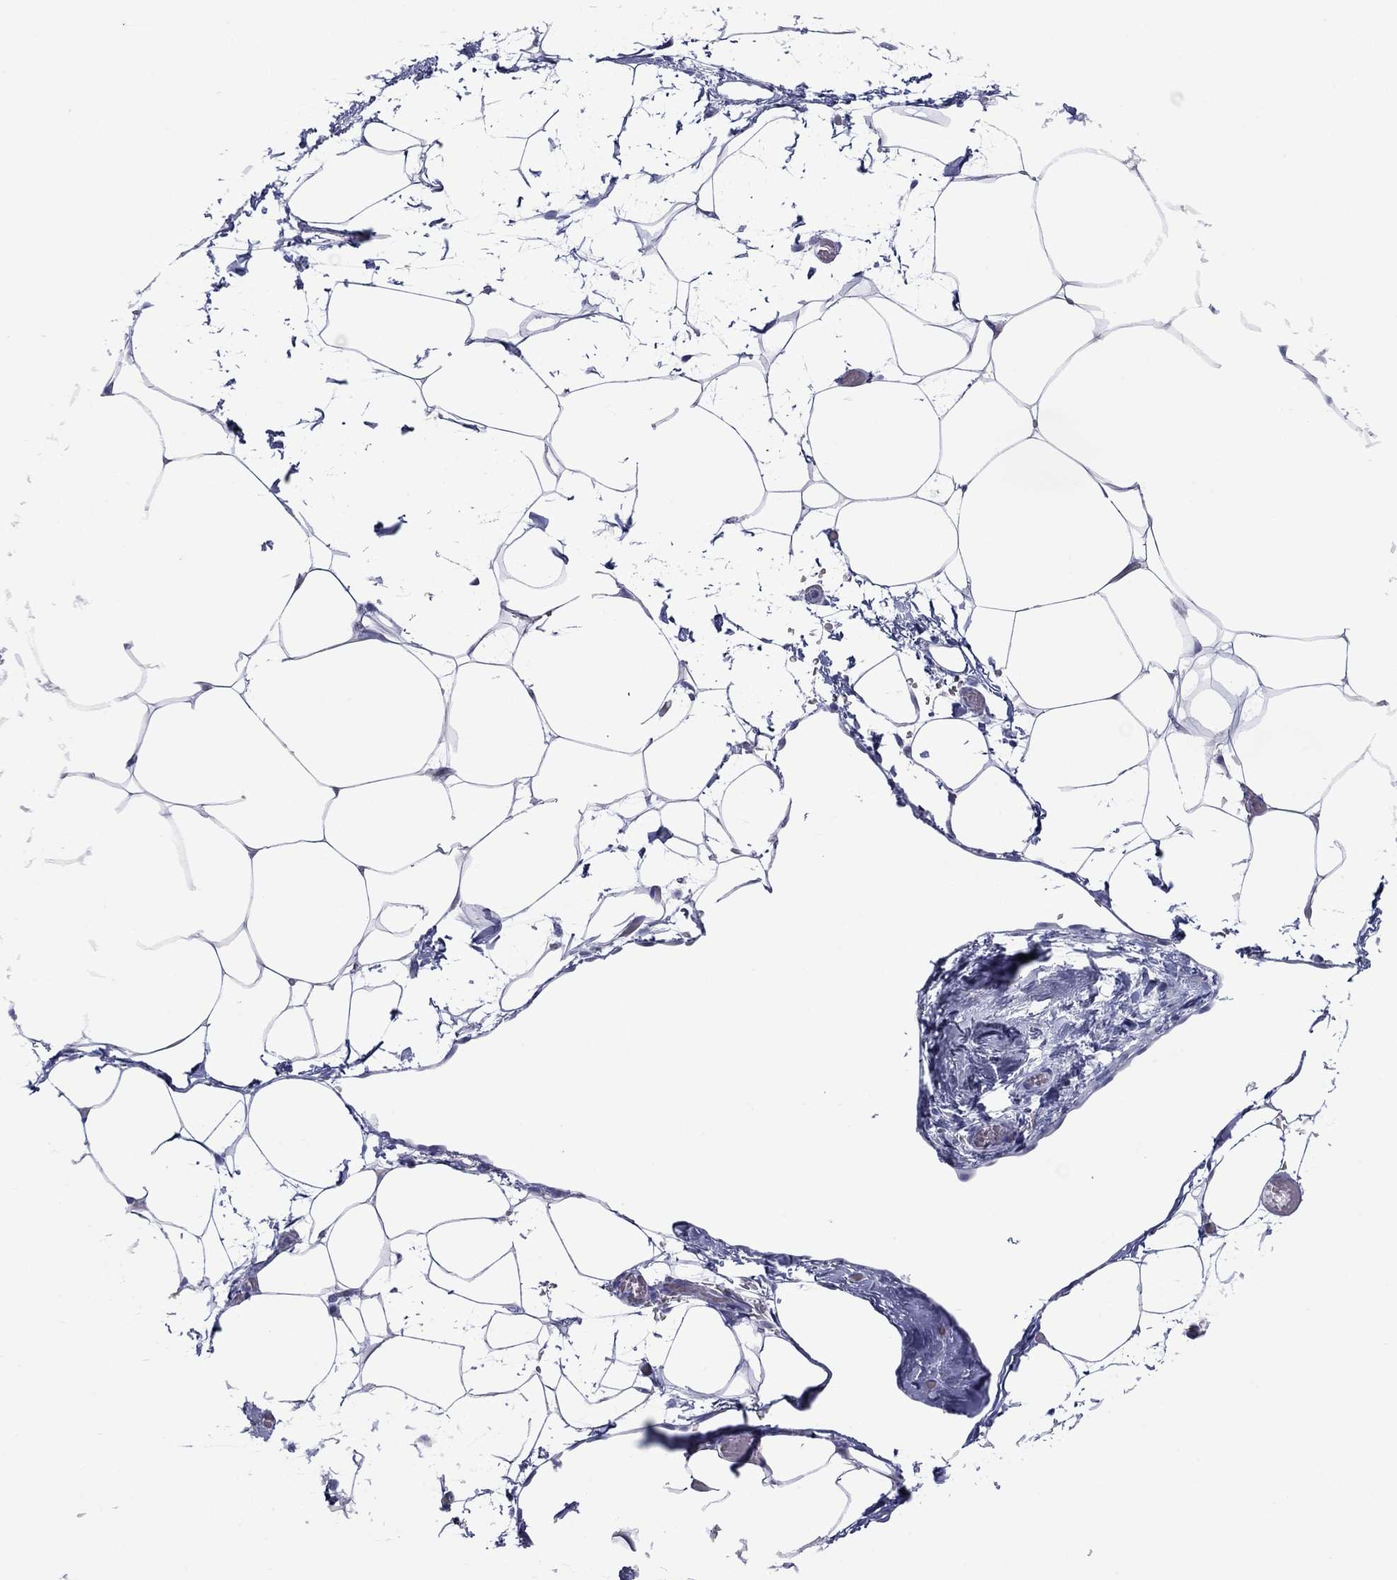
{"staining": {"intensity": "negative", "quantity": "none", "location": "none"}, "tissue": "adipose tissue", "cell_type": "Adipocytes", "image_type": "normal", "snomed": [{"axis": "morphology", "description": "Normal tissue, NOS"}, {"axis": "topography", "description": "Adipose tissue"}], "caption": "Adipose tissue stained for a protein using IHC shows no positivity adipocytes.", "gene": "ATP4A", "patient": {"sex": "male", "age": 57}}